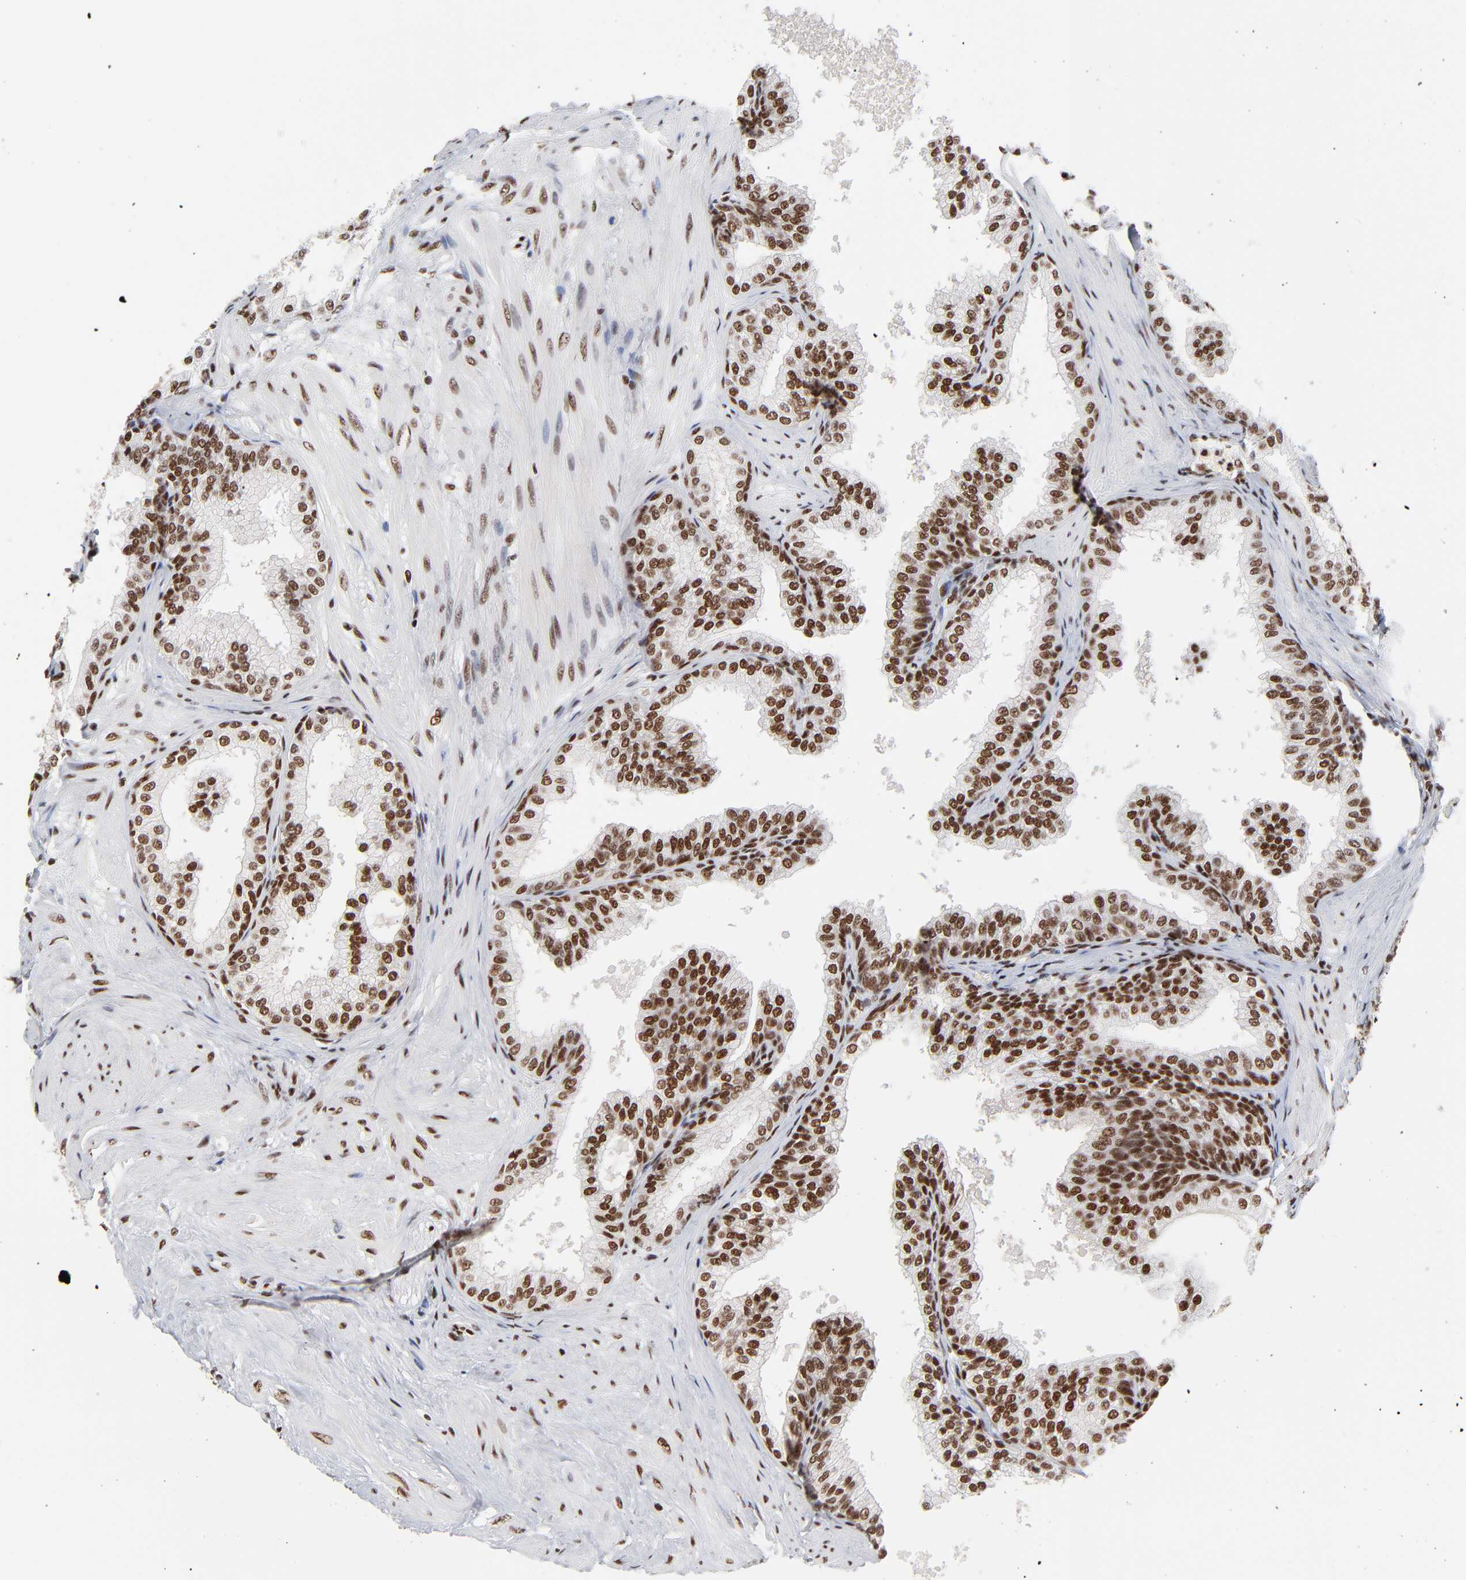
{"staining": {"intensity": "strong", "quantity": ">75%", "location": "nuclear"}, "tissue": "prostate", "cell_type": "Glandular cells", "image_type": "normal", "snomed": [{"axis": "morphology", "description": "Normal tissue, NOS"}, {"axis": "topography", "description": "Prostate"}], "caption": "Unremarkable prostate exhibits strong nuclear positivity in approximately >75% of glandular cells, visualized by immunohistochemistry. Nuclei are stained in blue.", "gene": "CREB1", "patient": {"sex": "male", "age": 60}}